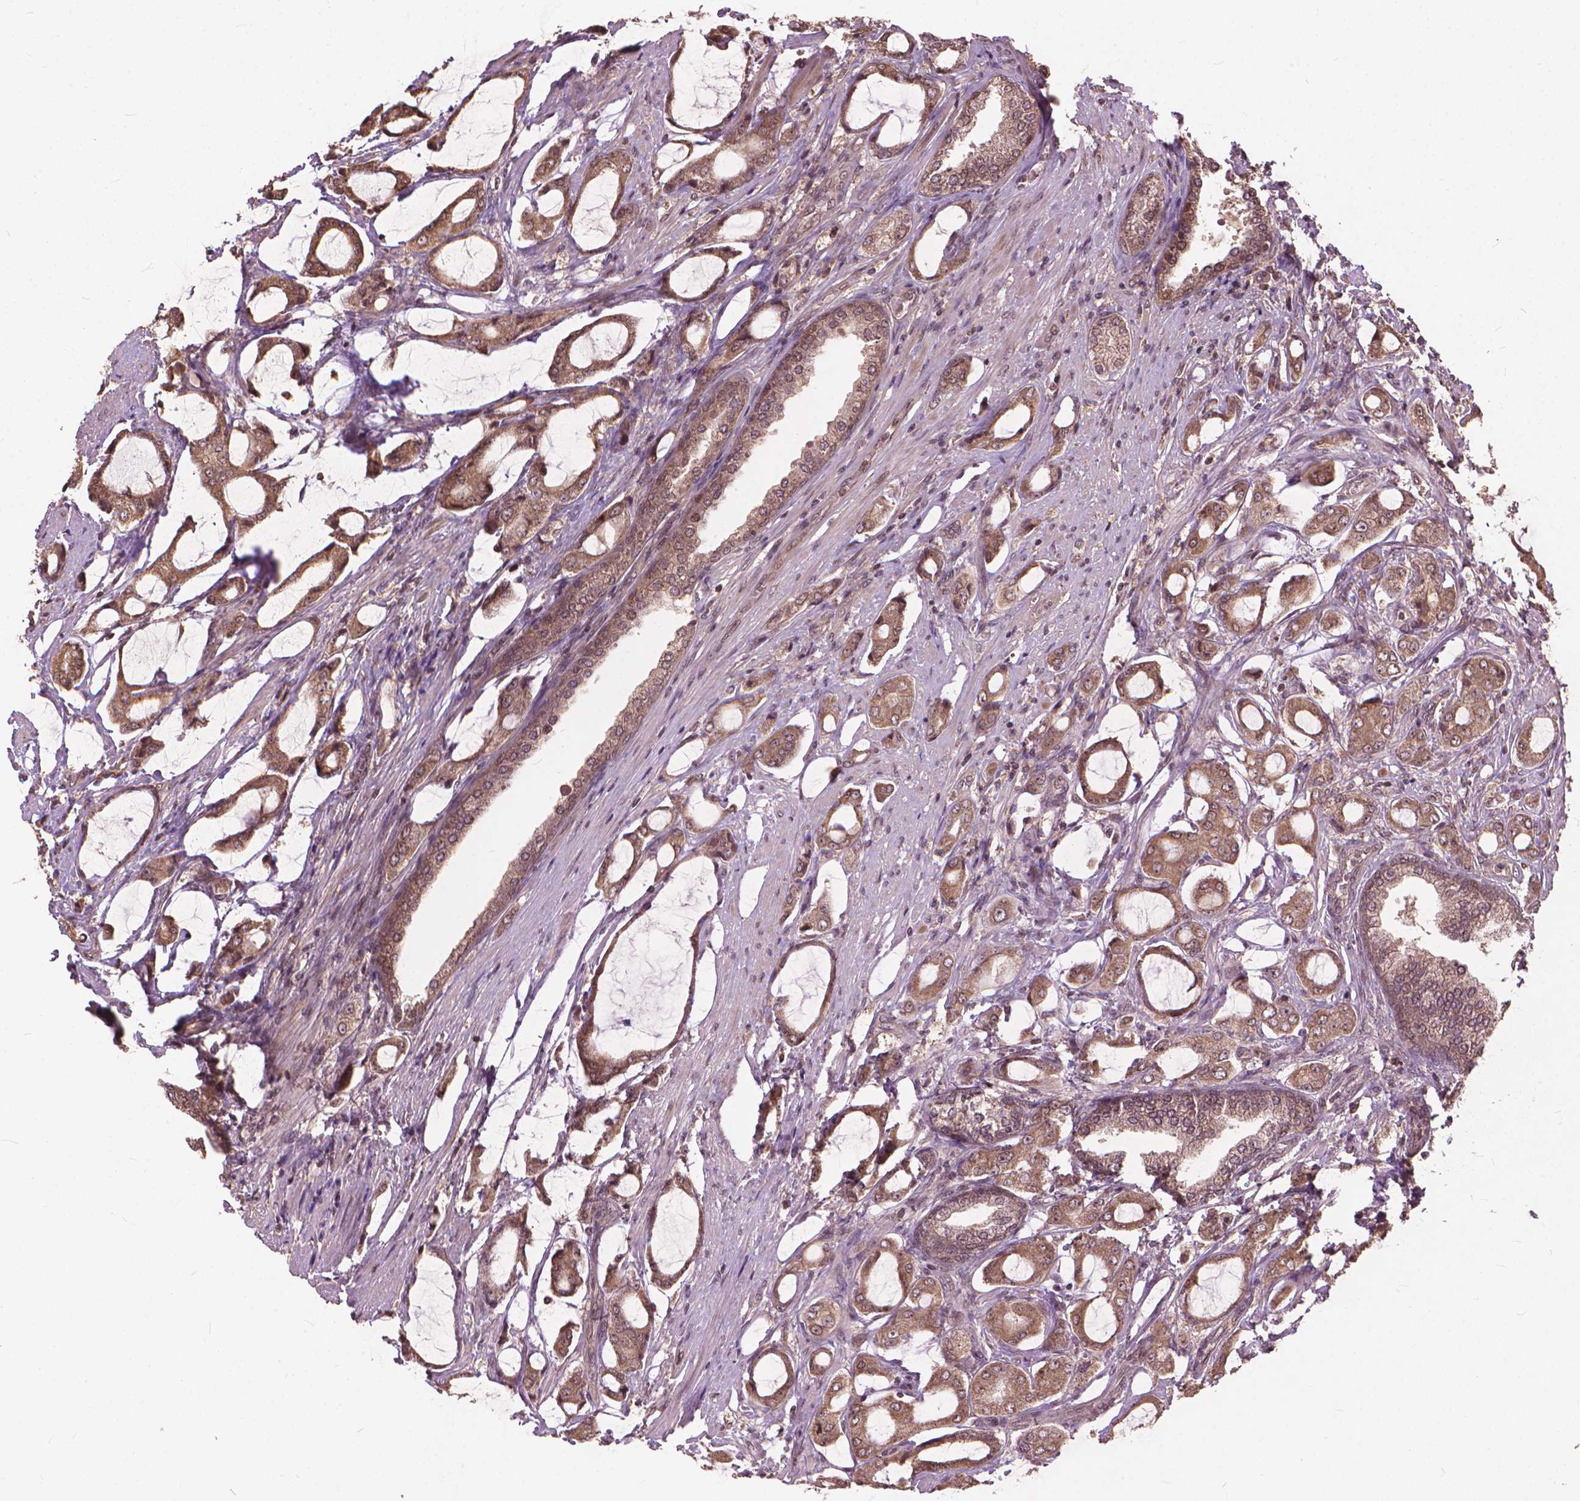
{"staining": {"intensity": "moderate", "quantity": ">75%", "location": "cytoplasmic/membranous,nuclear"}, "tissue": "prostate cancer", "cell_type": "Tumor cells", "image_type": "cancer", "snomed": [{"axis": "morphology", "description": "Adenocarcinoma, NOS"}, {"axis": "topography", "description": "Prostate"}], "caption": "There is medium levels of moderate cytoplasmic/membranous and nuclear positivity in tumor cells of adenocarcinoma (prostate), as demonstrated by immunohistochemical staining (brown color).", "gene": "SSU72", "patient": {"sex": "male", "age": 63}}